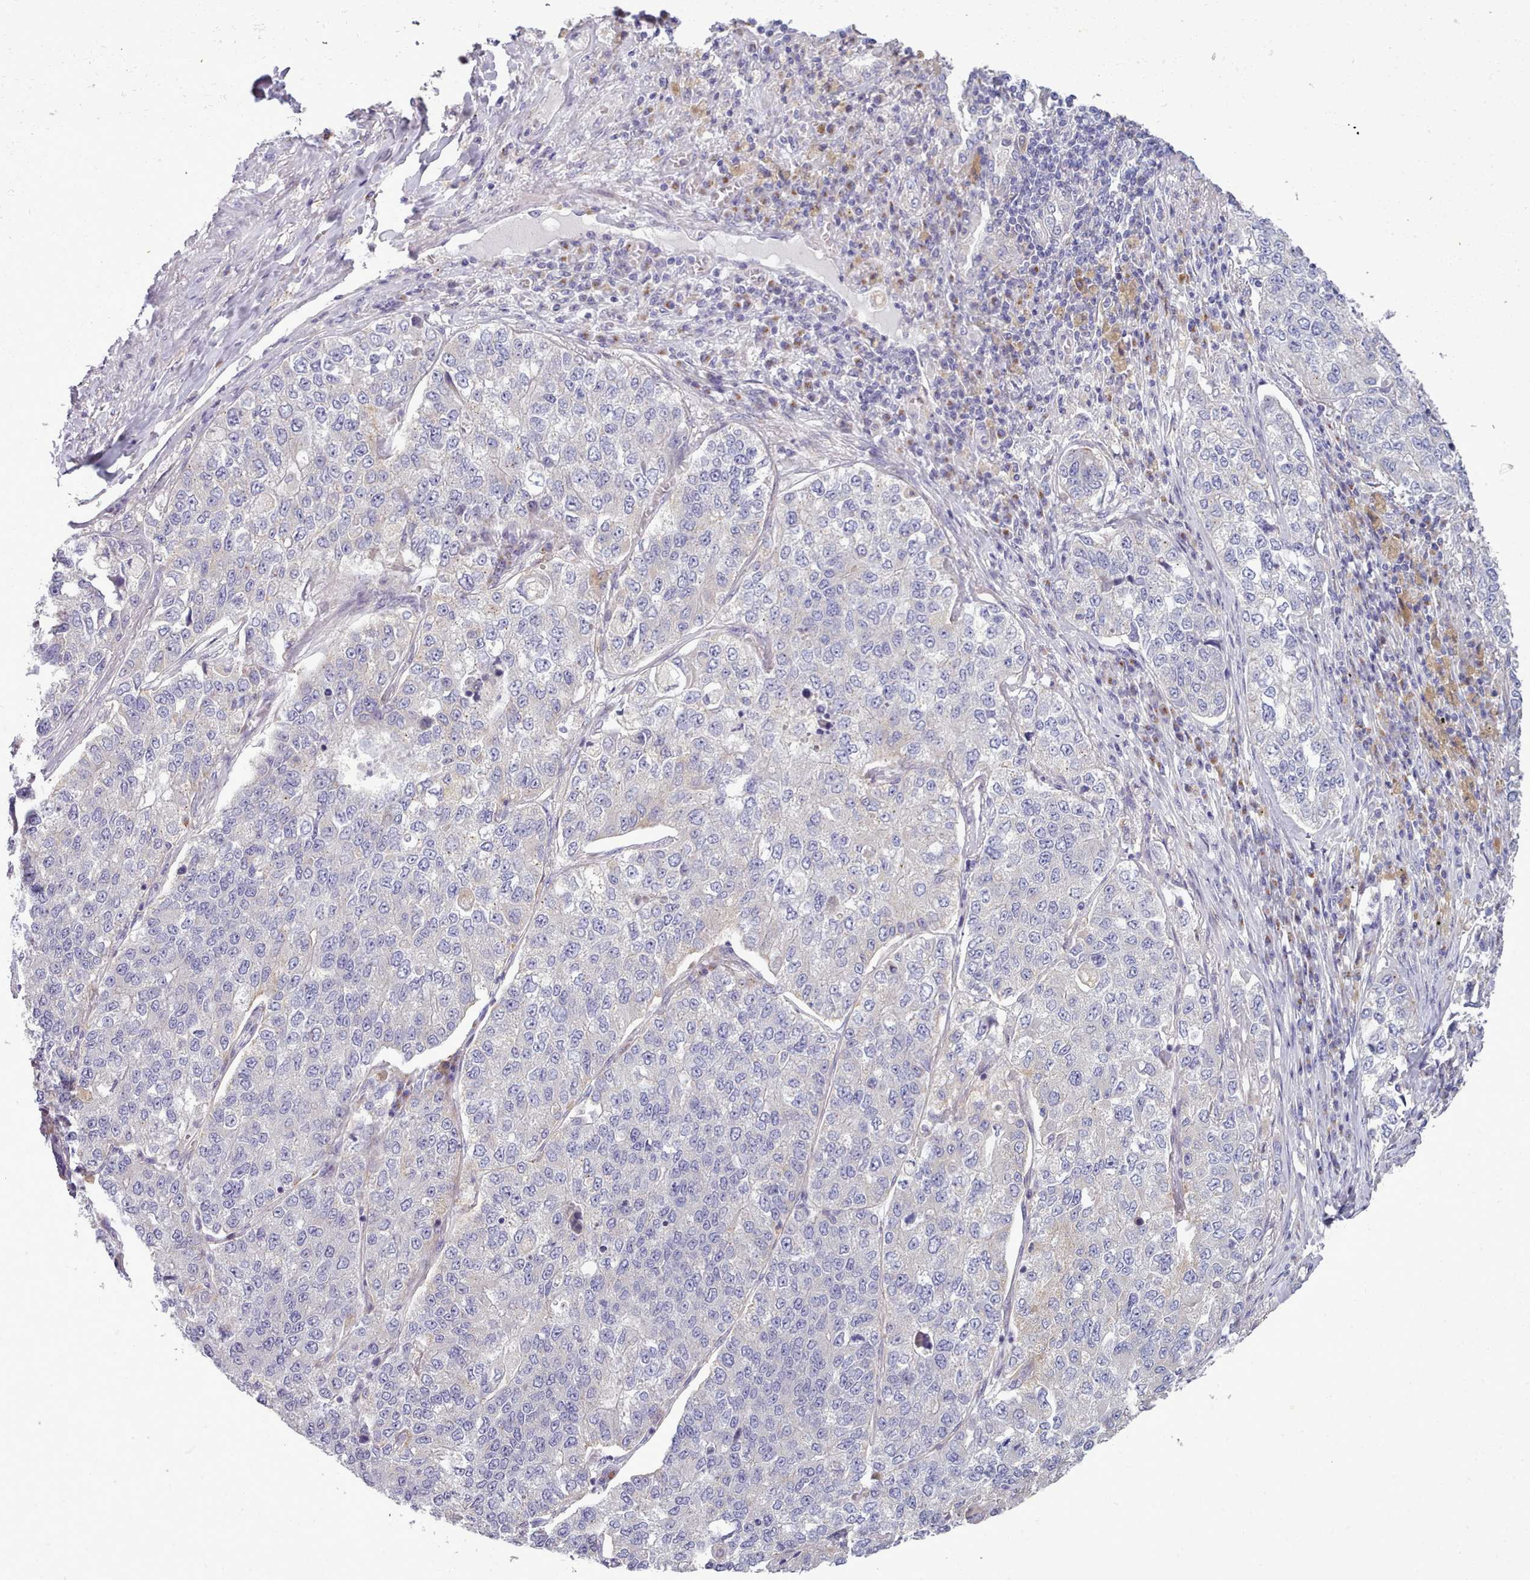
{"staining": {"intensity": "negative", "quantity": "none", "location": "none"}, "tissue": "lung cancer", "cell_type": "Tumor cells", "image_type": "cancer", "snomed": [{"axis": "morphology", "description": "Adenocarcinoma, NOS"}, {"axis": "topography", "description": "Lung"}], "caption": "DAB (3,3'-diaminobenzidine) immunohistochemical staining of lung cancer (adenocarcinoma) exhibits no significant positivity in tumor cells.", "gene": "MYRFL", "patient": {"sex": "male", "age": 49}}